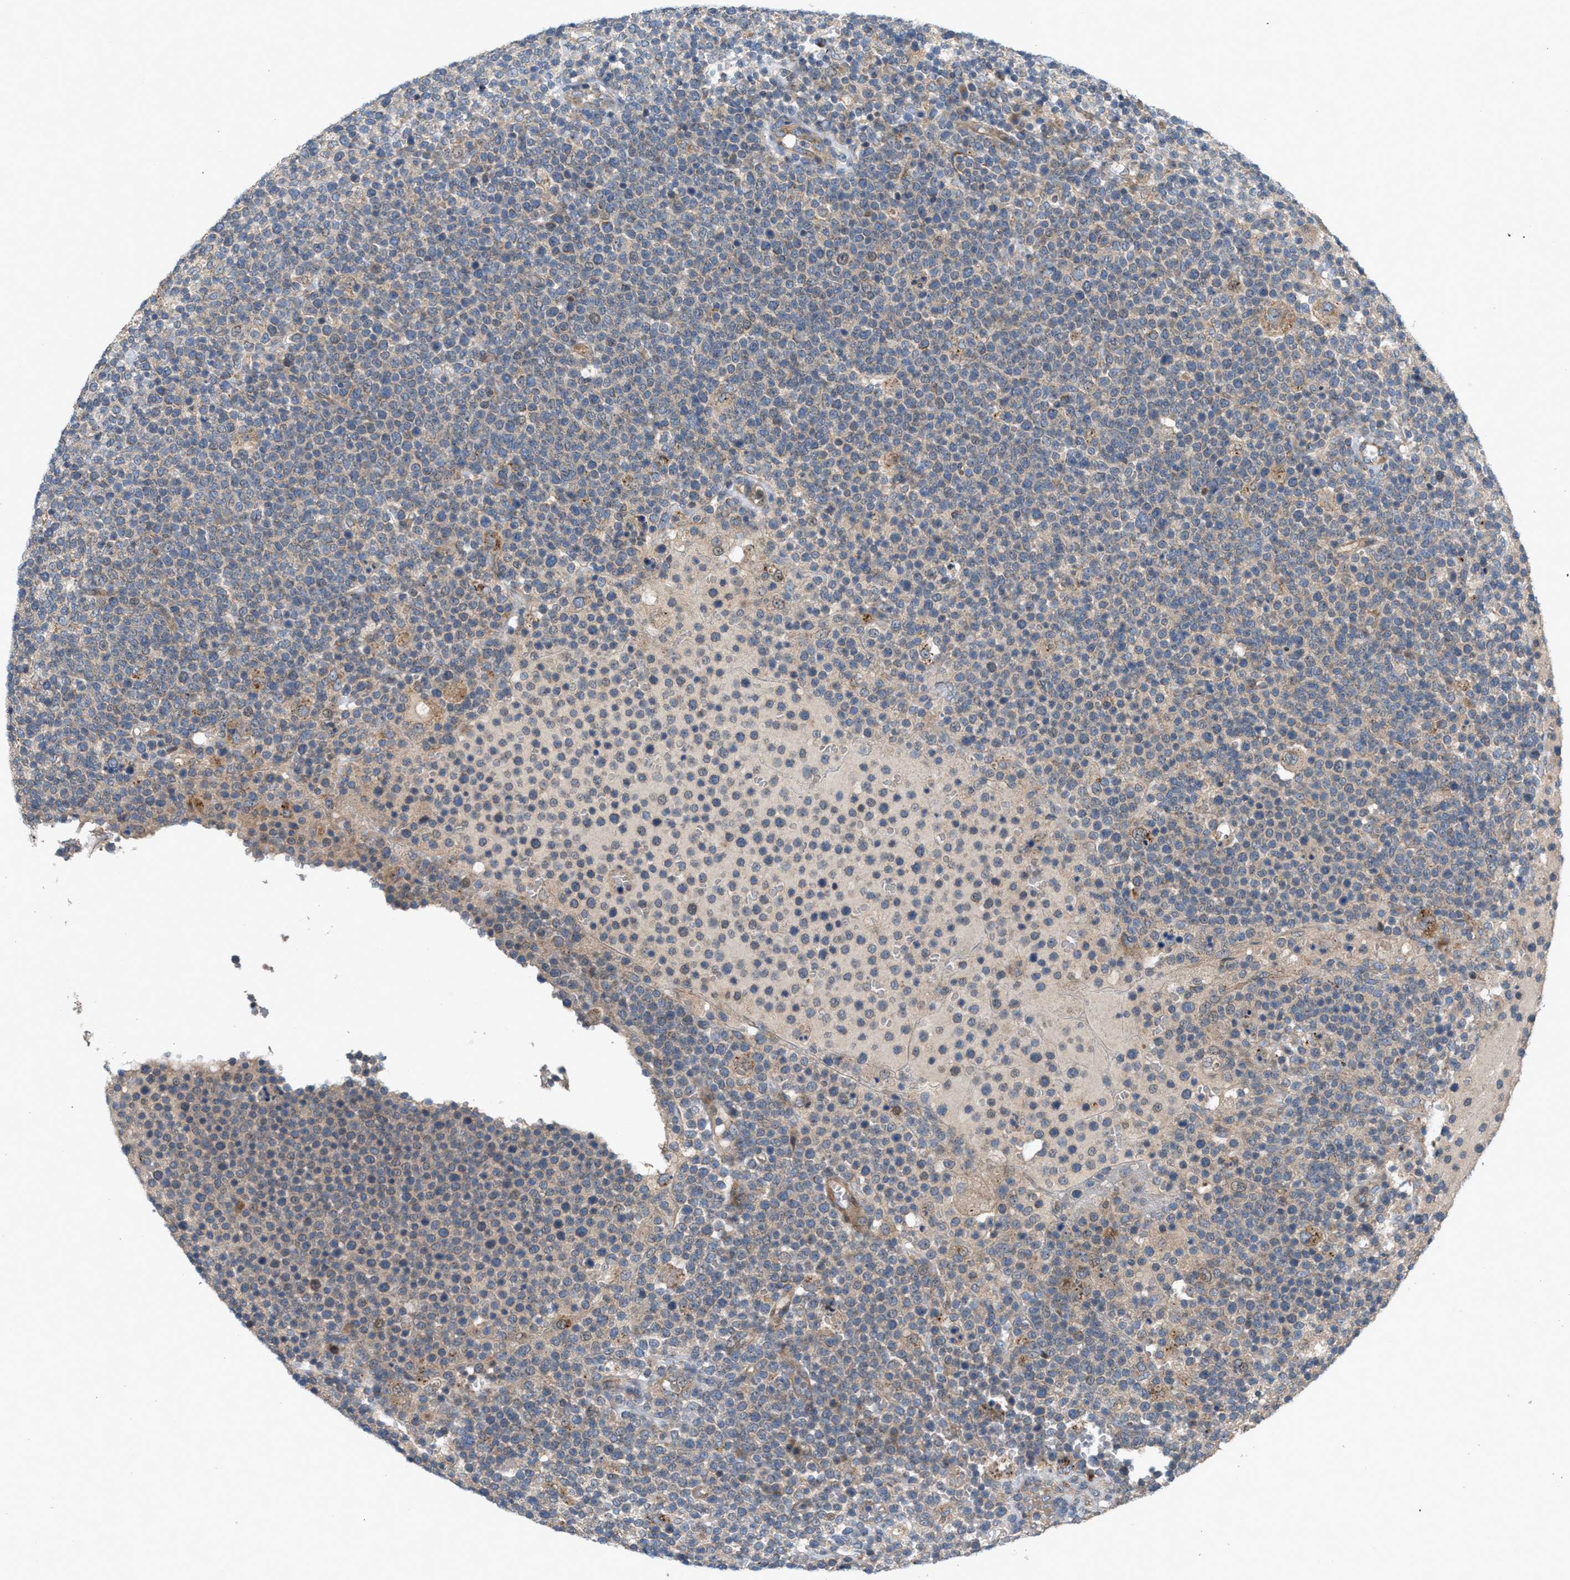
{"staining": {"intensity": "weak", "quantity": "<25%", "location": "cytoplasmic/membranous"}, "tissue": "lymphoma", "cell_type": "Tumor cells", "image_type": "cancer", "snomed": [{"axis": "morphology", "description": "Malignant lymphoma, non-Hodgkin's type, High grade"}, {"axis": "topography", "description": "Lymph node"}], "caption": "The image demonstrates no staining of tumor cells in high-grade malignant lymphoma, non-Hodgkin's type. Brightfield microscopy of immunohistochemistry stained with DAB (3,3'-diaminobenzidine) (brown) and hematoxylin (blue), captured at high magnification.", "gene": "CYB5D1", "patient": {"sex": "male", "age": 61}}